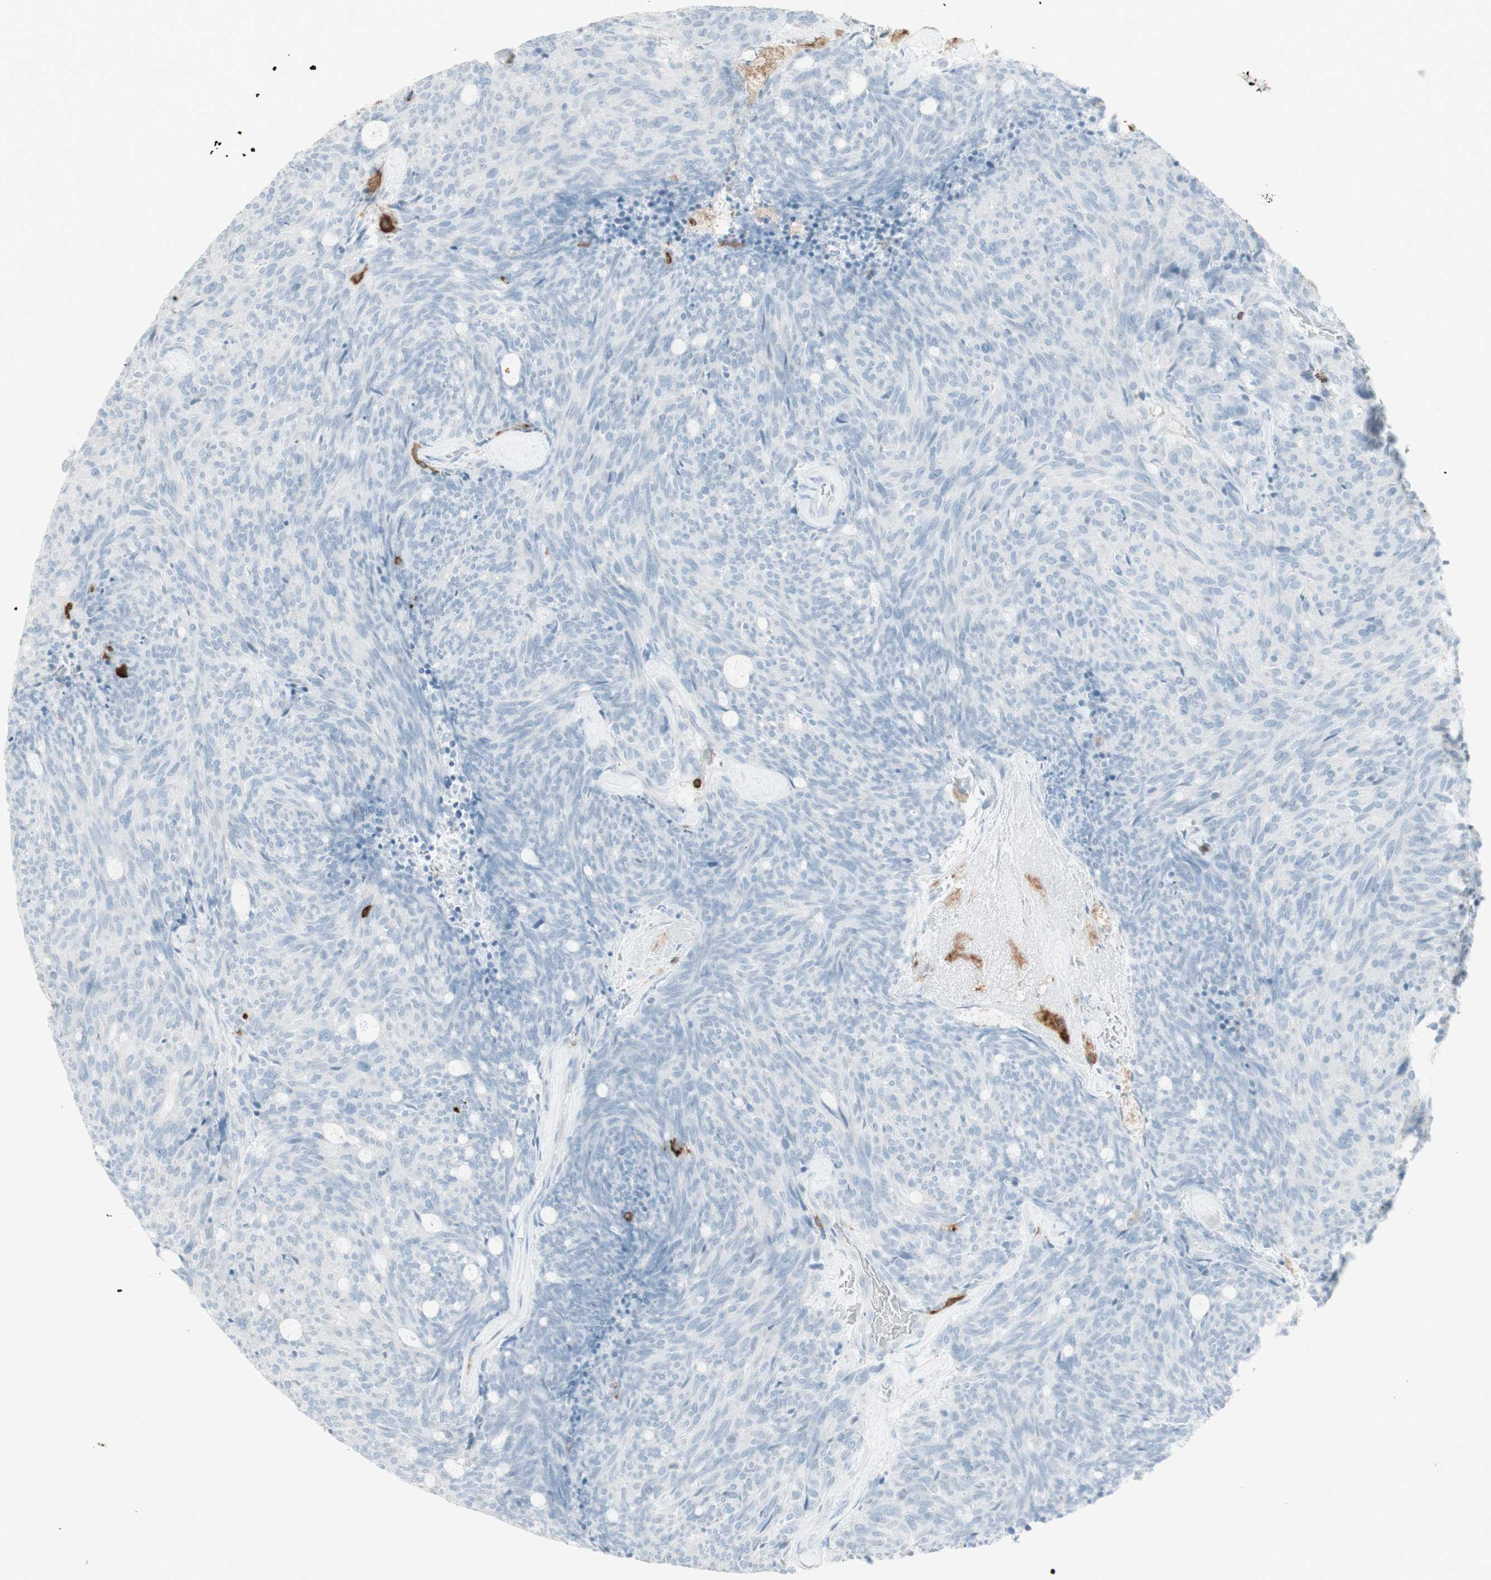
{"staining": {"intensity": "negative", "quantity": "none", "location": "none"}, "tissue": "carcinoid", "cell_type": "Tumor cells", "image_type": "cancer", "snomed": [{"axis": "morphology", "description": "Carcinoid, malignant, NOS"}, {"axis": "topography", "description": "Pancreas"}], "caption": "Immunohistochemistry micrograph of carcinoid (malignant) stained for a protein (brown), which shows no staining in tumor cells.", "gene": "HLA-DPB1", "patient": {"sex": "female", "age": 54}}